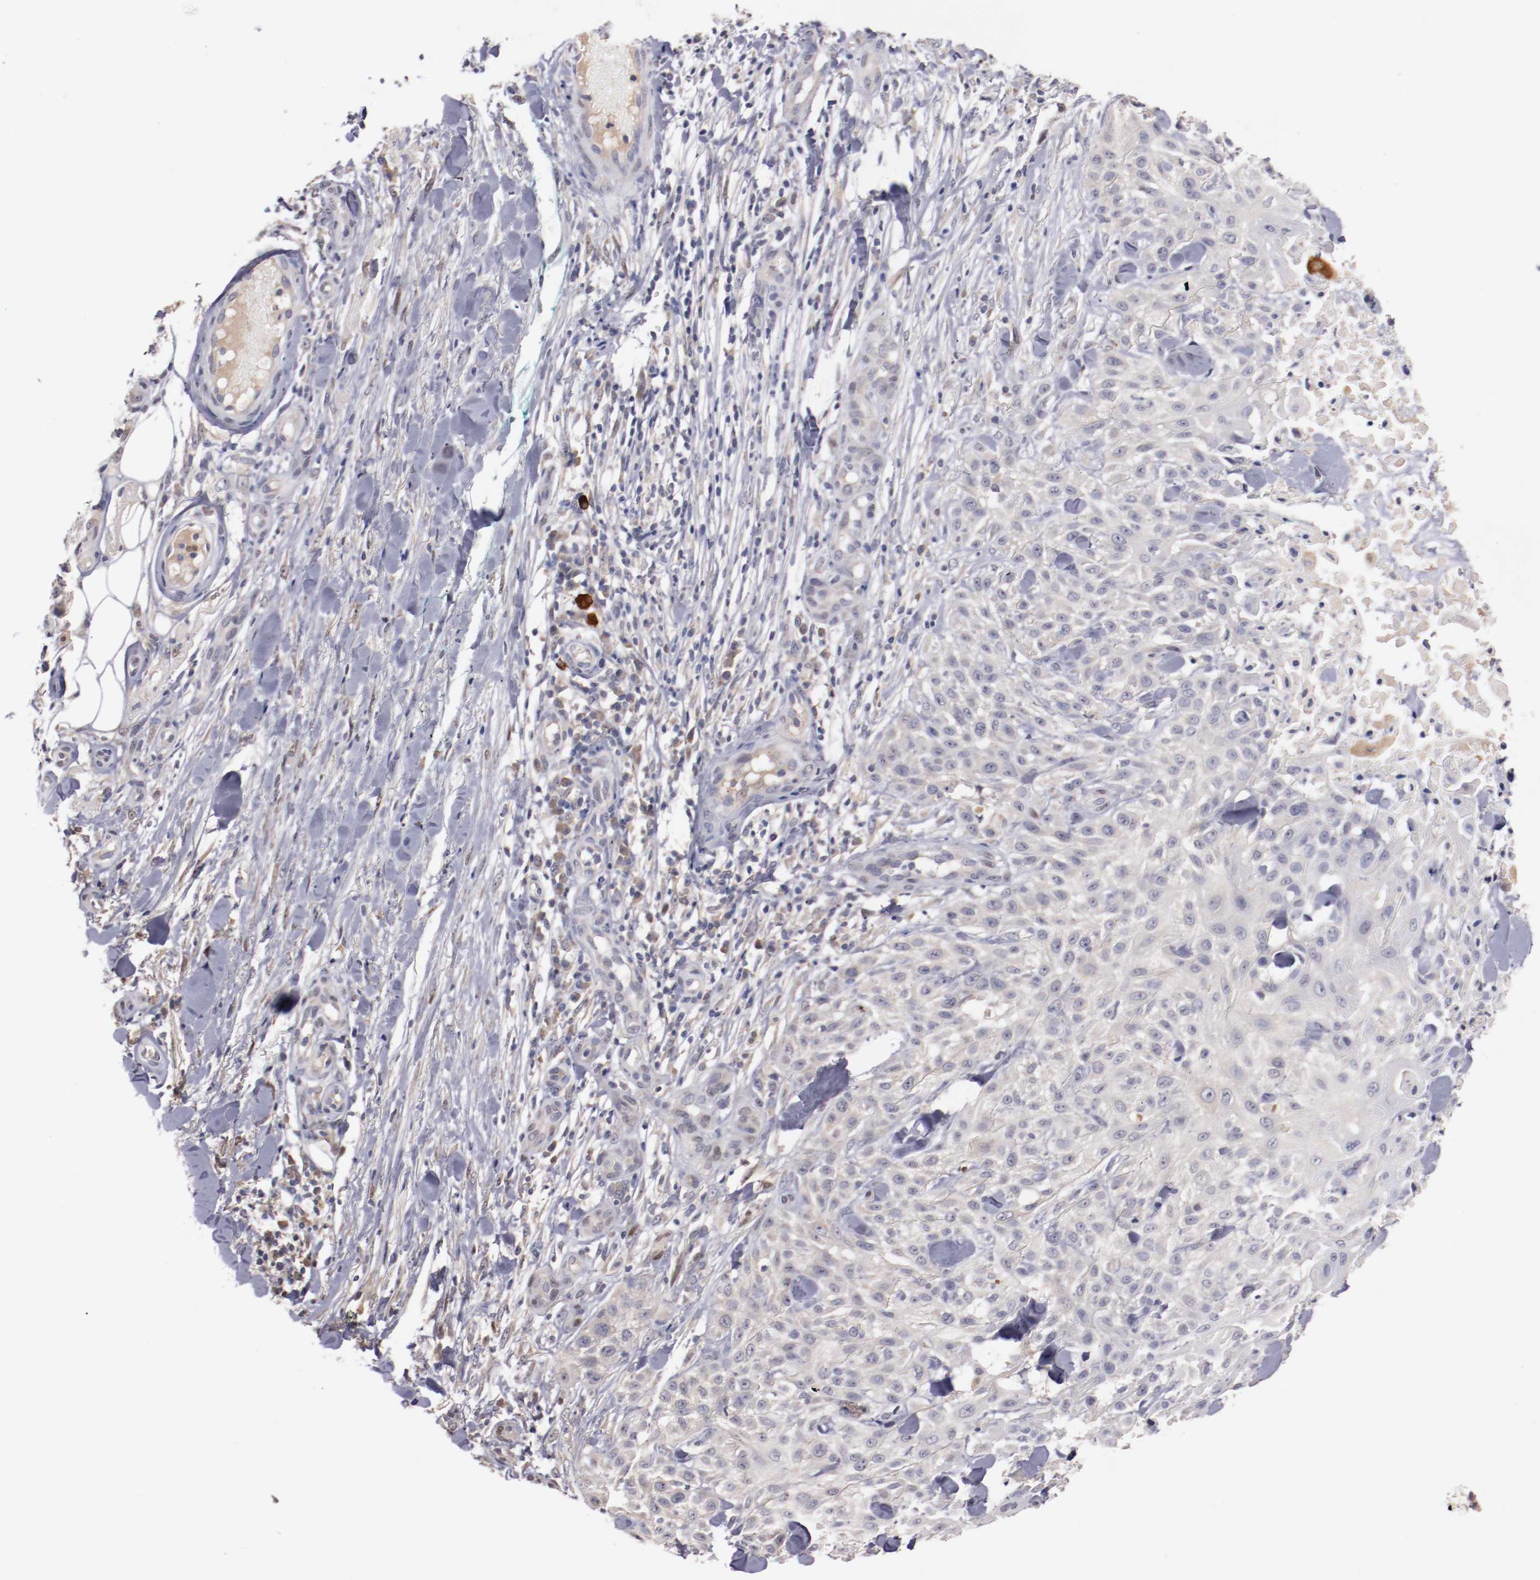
{"staining": {"intensity": "weak", "quantity": "<25%", "location": "cytoplasmic/membranous"}, "tissue": "skin cancer", "cell_type": "Tumor cells", "image_type": "cancer", "snomed": [{"axis": "morphology", "description": "Squamous cell carcinoma, NOS"}, {"axis": "topography", "description": "Skin"}], "caption": "This is an IHC image of skin squamous cell carcinoma. There is no expression in tumor cells.", "gene": "FAM81A", "patient": {"sex": "female", "age": 42}}